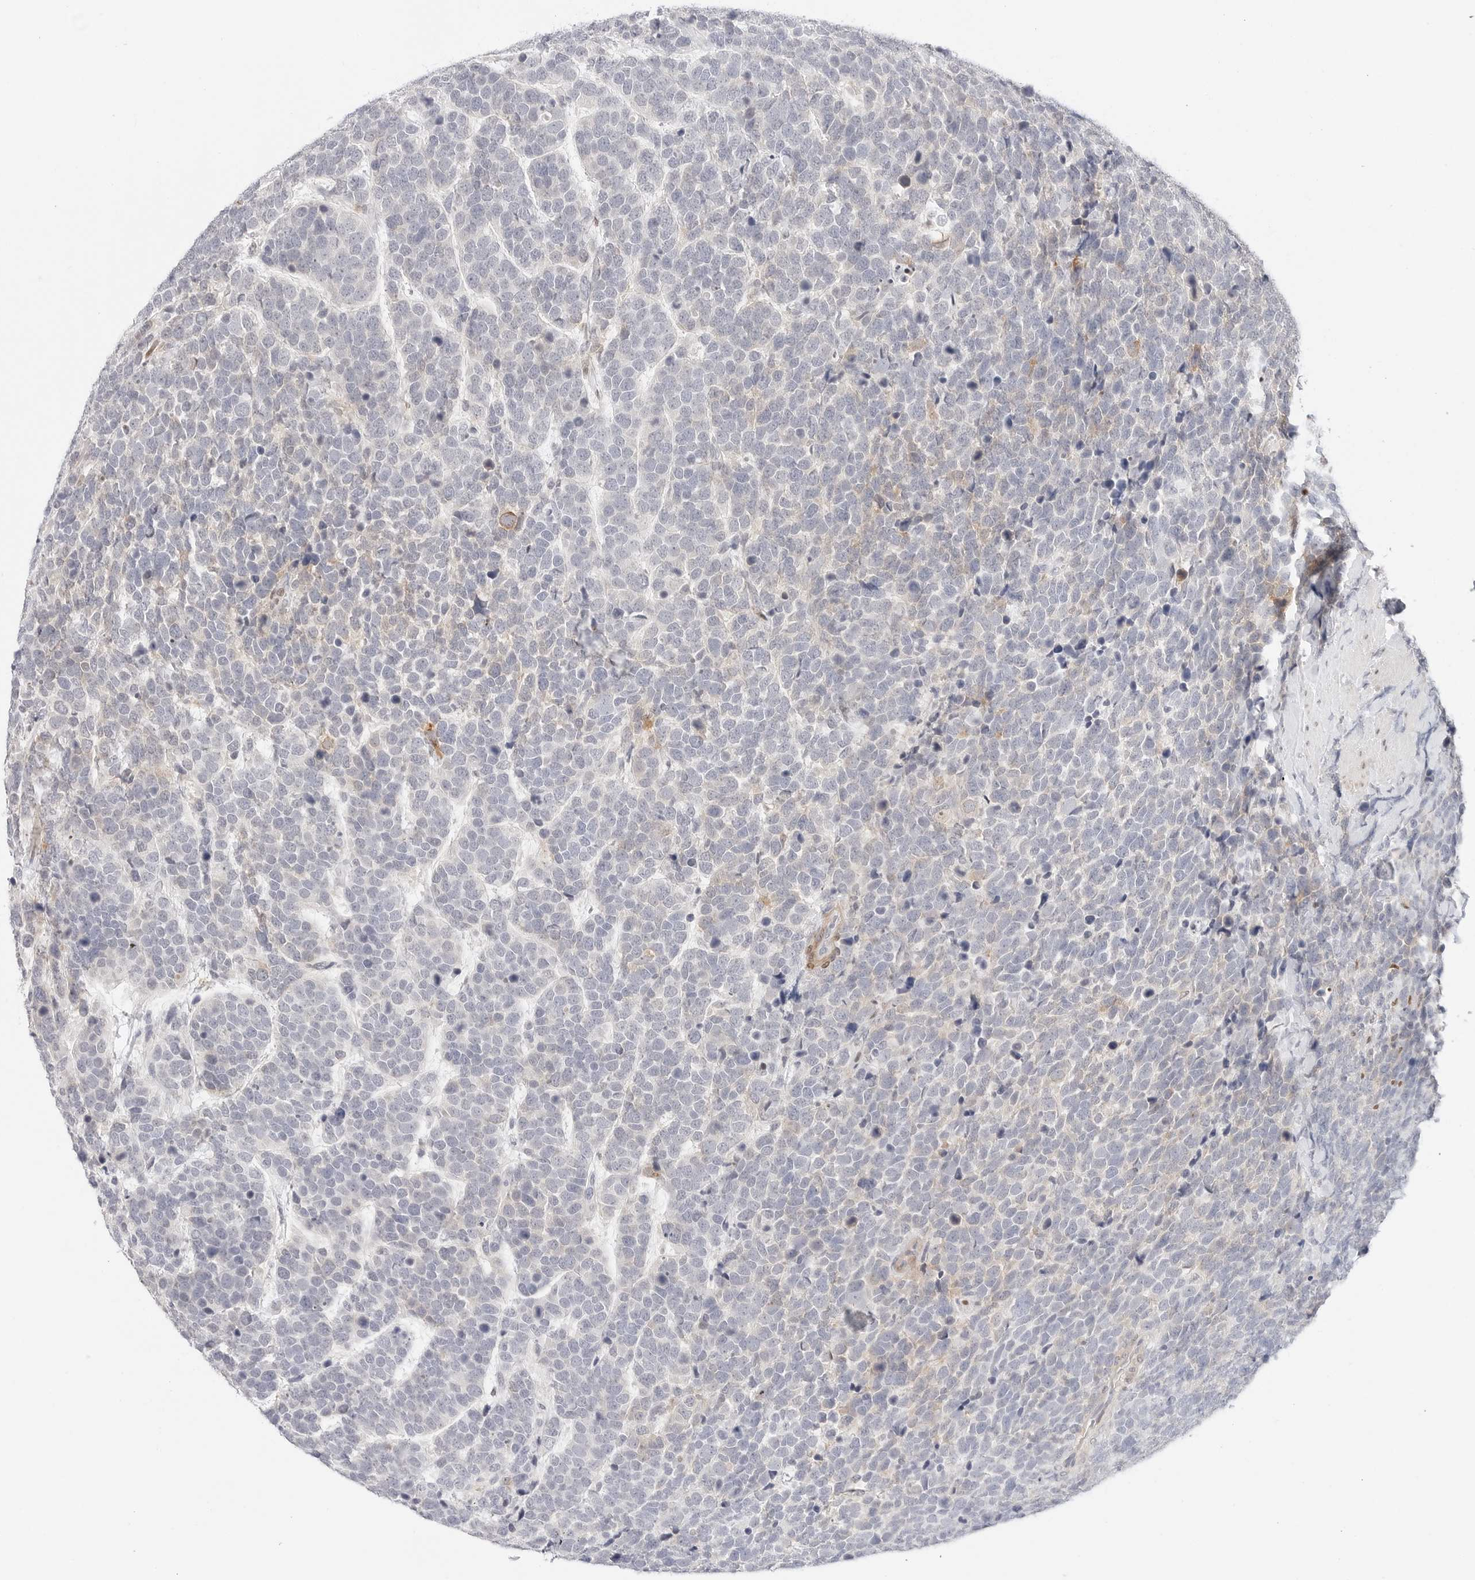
{"staining": {"intensity": "negative", "quantity": "none", "location": "none"}, "tissue": "urothelial cancer", "cell_type": "Tumor cells", "image_type": "cancer", "snomed": [{"axis": "morphology", "description": "Urothelial carcinoma, High grade"}, {"axis": "topography", "description": "Urinary bladder"}], "caption": "This is an immunohistochemistry photomicrograph of human urothelial cancer. There is no positivity in tumor cells.", "gene": "SPIDR", "patient": {"sex": "female", "age": 82}}